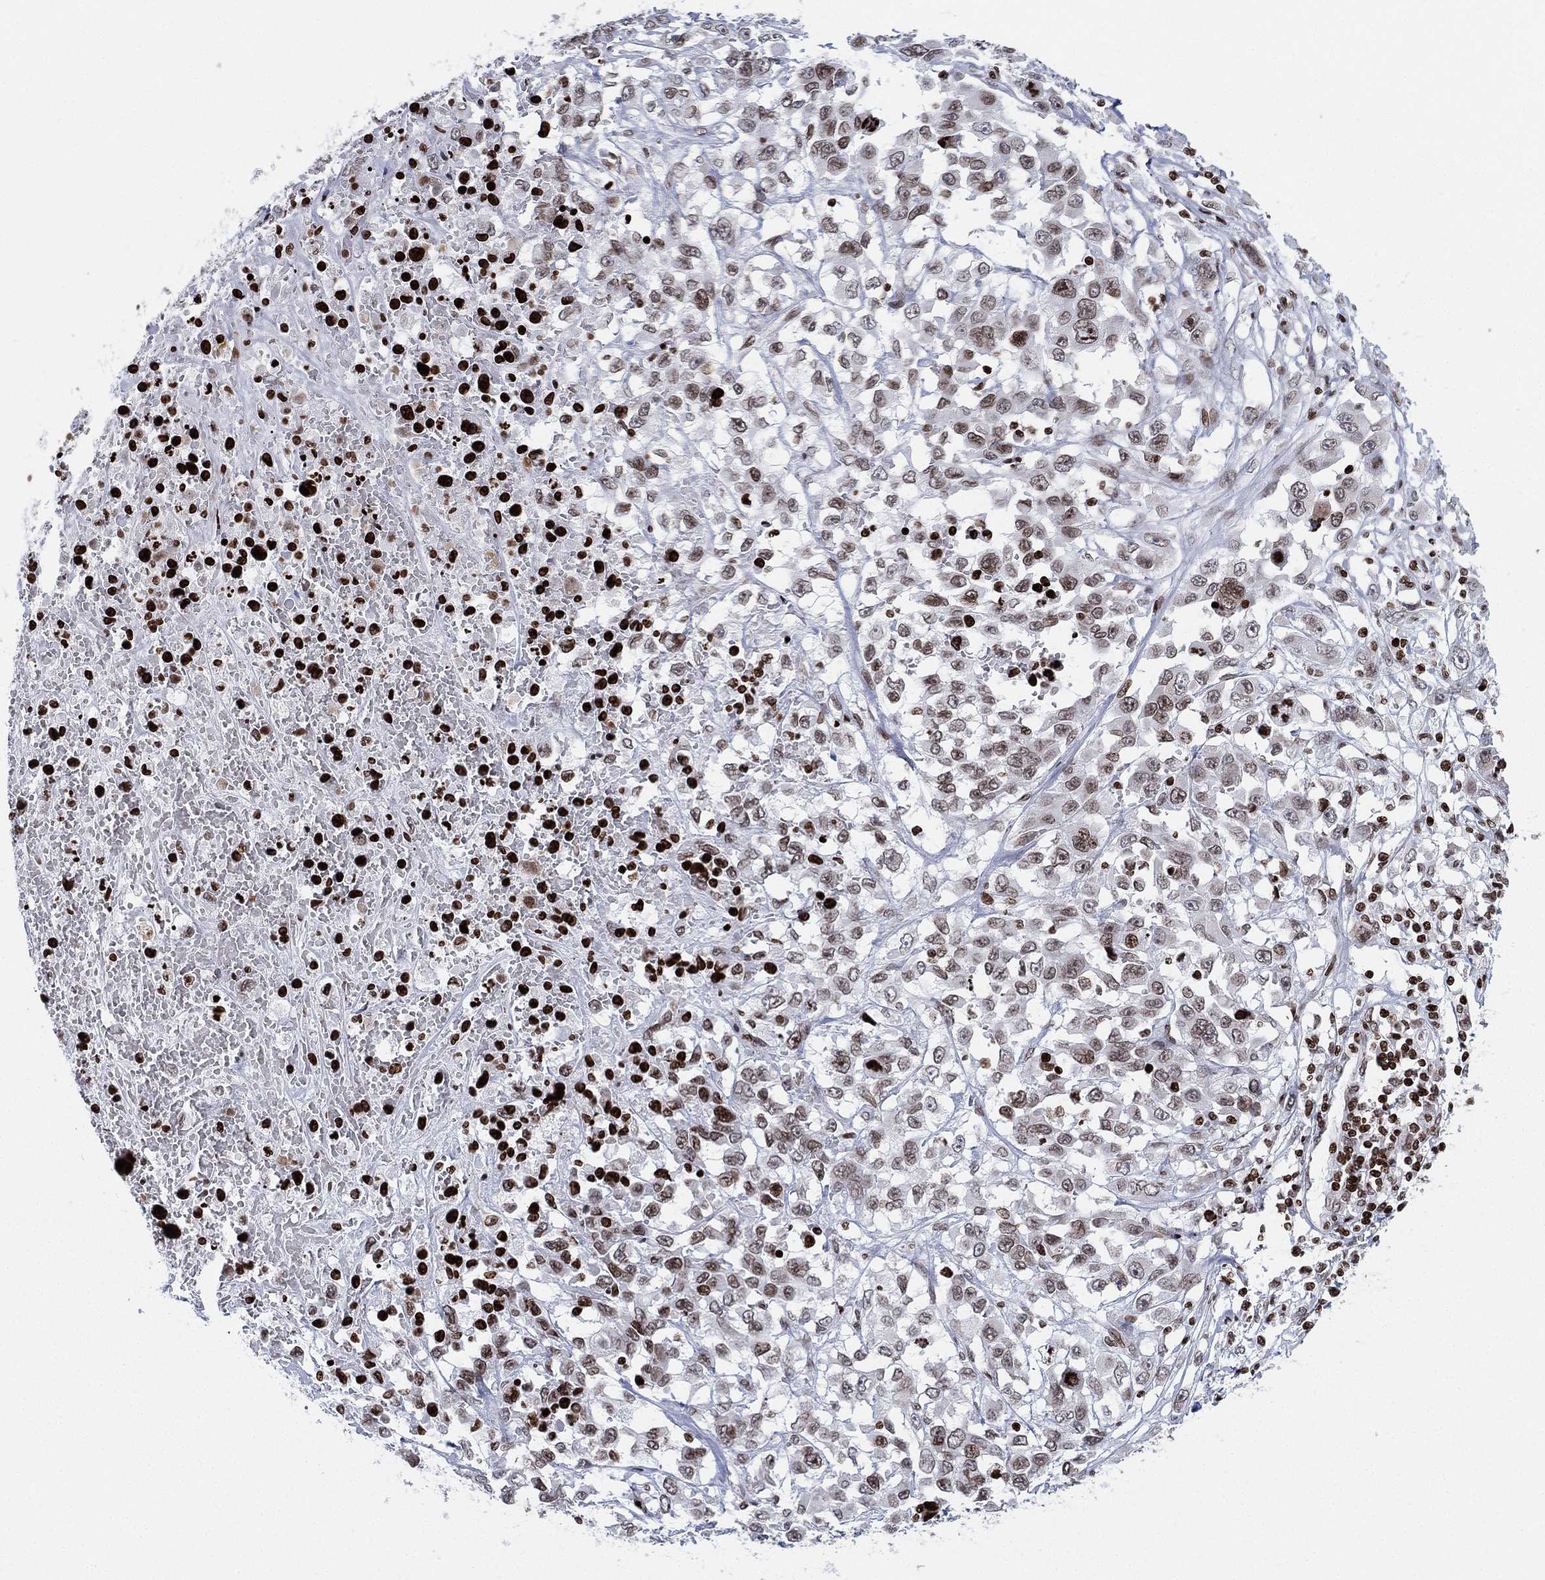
{"staining": {"intensity": "weak", "quantity": "<25%", "location": "nuclear"}, "tissue": "liver cancer", "cell_type": "Tumor cells", "image_type": "cancer", "snomed": [{"axis": "morphology", "description": "Adenocarcinoma, NOS"}, {"axis": "morphology", "description": "Cholangiocarcinoma"}, {"axis": "topography", "description": "Liver"}], "caption": "The immunohistochemistry (IHC) photomicrograph has no significant expression in tumor cells of adenocarcinoma (liver) tissue.", "gene": "MFSD14A", "patient": {"sex": "male", "age": 64}}